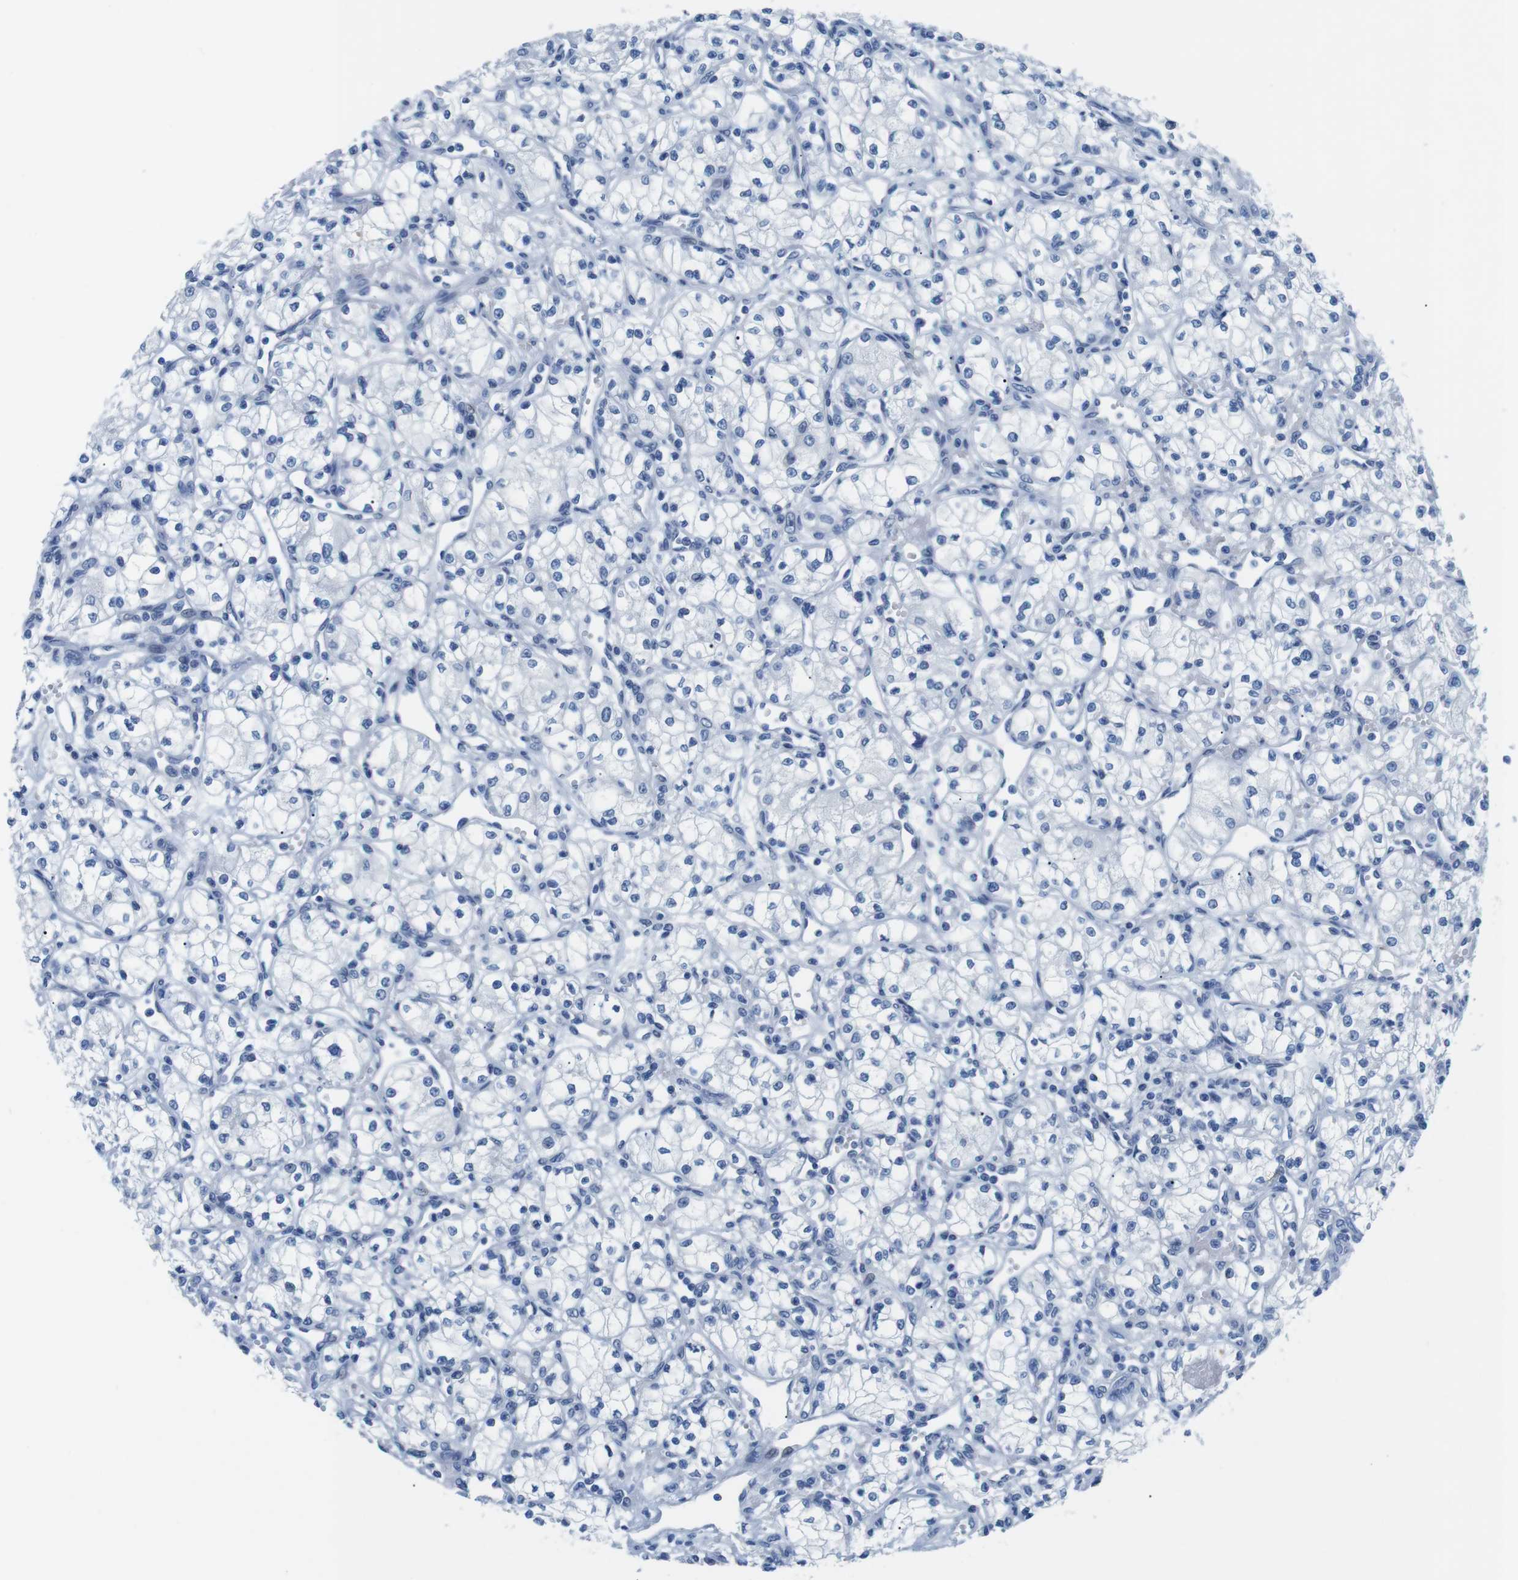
{"staining": {"intensity": "negative", "quantity": "none", "location": "none"}, "tissue": "renal cancer", "cell_type": "Tumor cells", "image_type": "cancer", "snomed": [{"axis": "morphology", "description": "Normal tissue, NOS"}, {"axis": "morphology", "description": "Adenocarcinoma, NOS"}, {"axis": "topography", "description": "Kidney"}], "caption": "There is no significant expression in tumor cells of renal cancer. The staining is performed using DAB (3,3'-diaminobenzidine) brown chromogen with nuclei counter-stained in using hematoxylin.", "gene": "MUC2", "patient": {"sex": "male", "age": 59}}